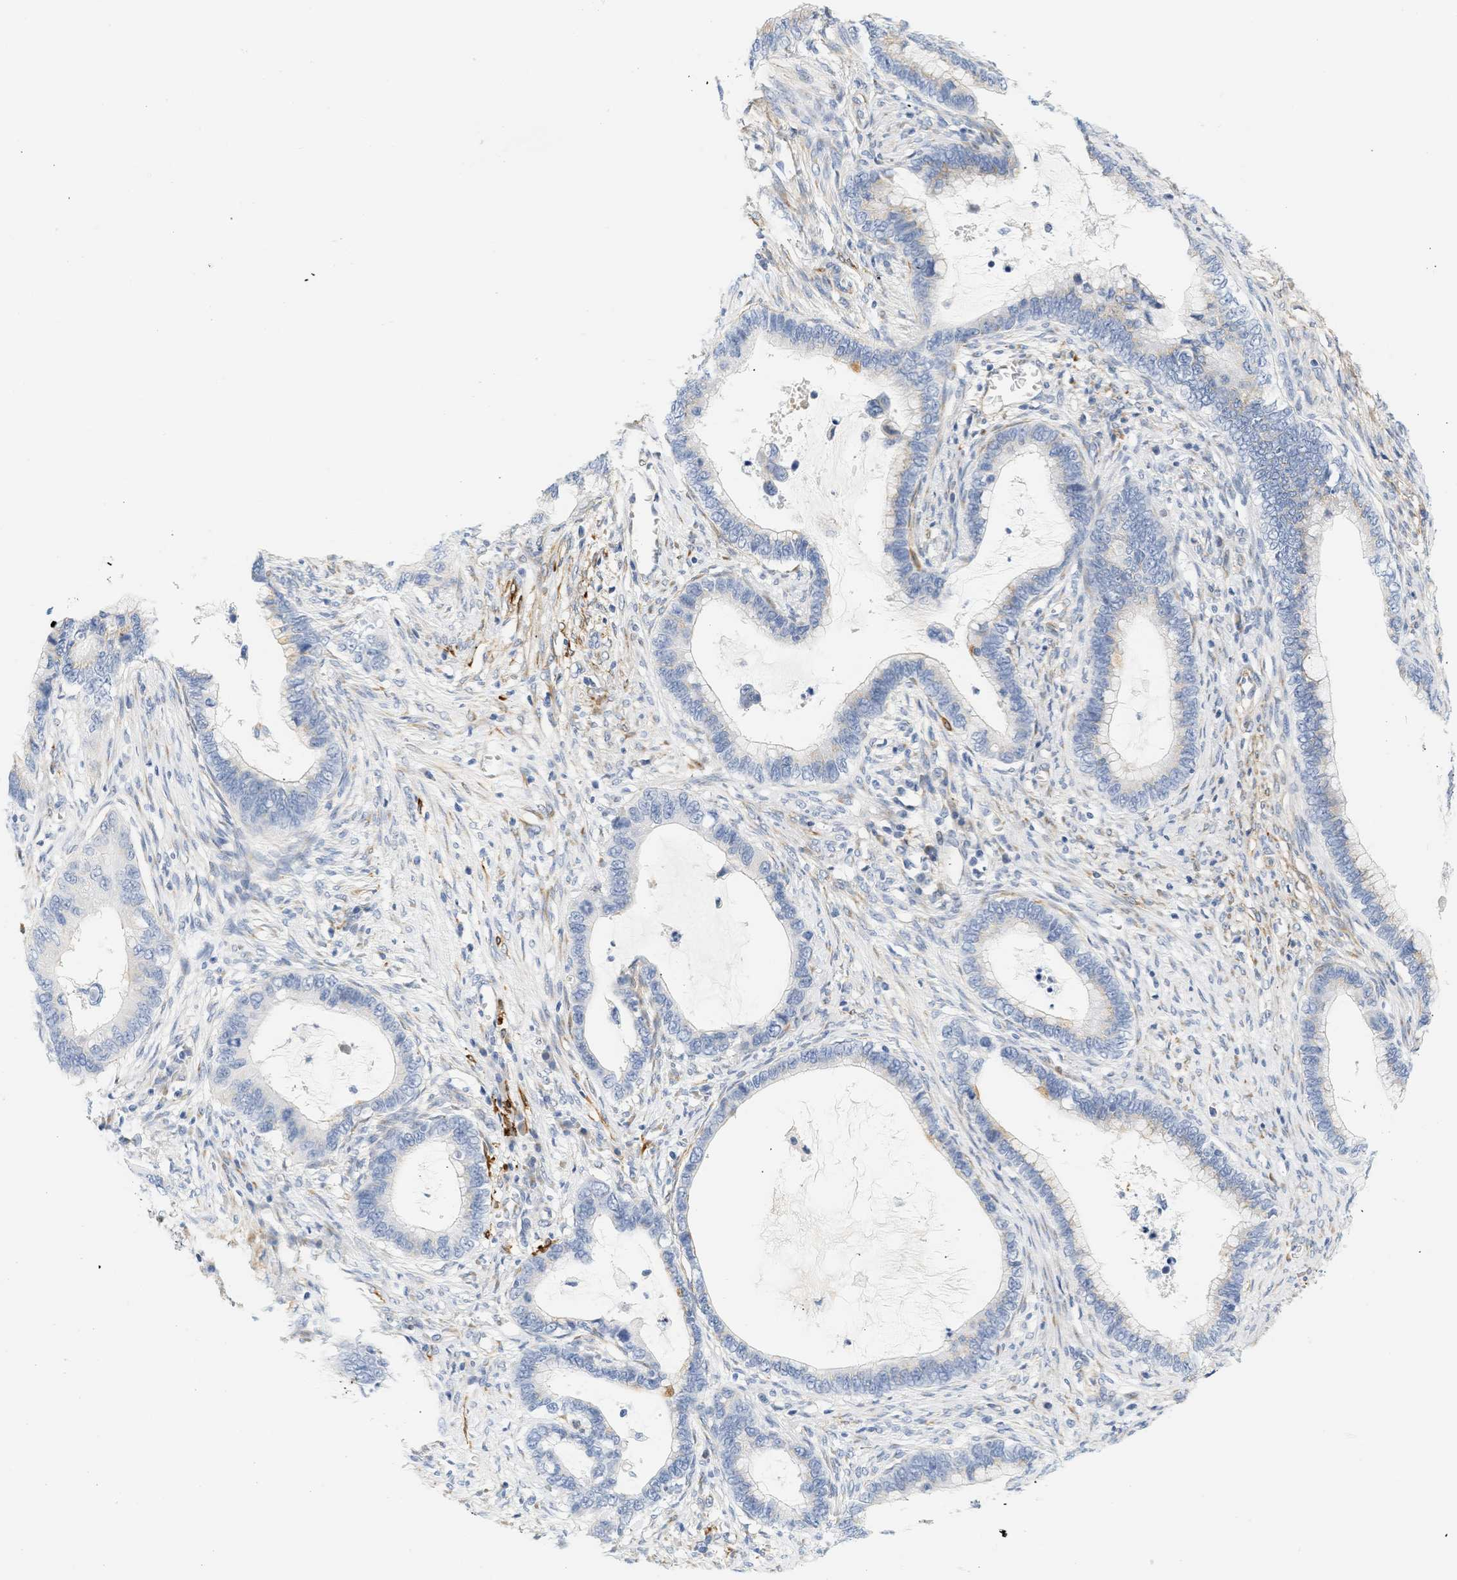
{"staining": {"intensity": "weak", "quantity": "<25%", "location": "cytoplasmic/membranous"}, "tissue": "cervical cancer", "cell_type": "Tumor cells", "image_type": "cancer", "snomed": [{"axis": "morphology", "description": "Adenocarcinoma, NOS"}, {"axis": "topography", "description": "Cervix"}], "caption": "There is no significant positivity in tumor cells of cervical cancer (adenocarcinoma).", "gene": "SLC30A7", "patient": {"sex": "female", "age": 44}}